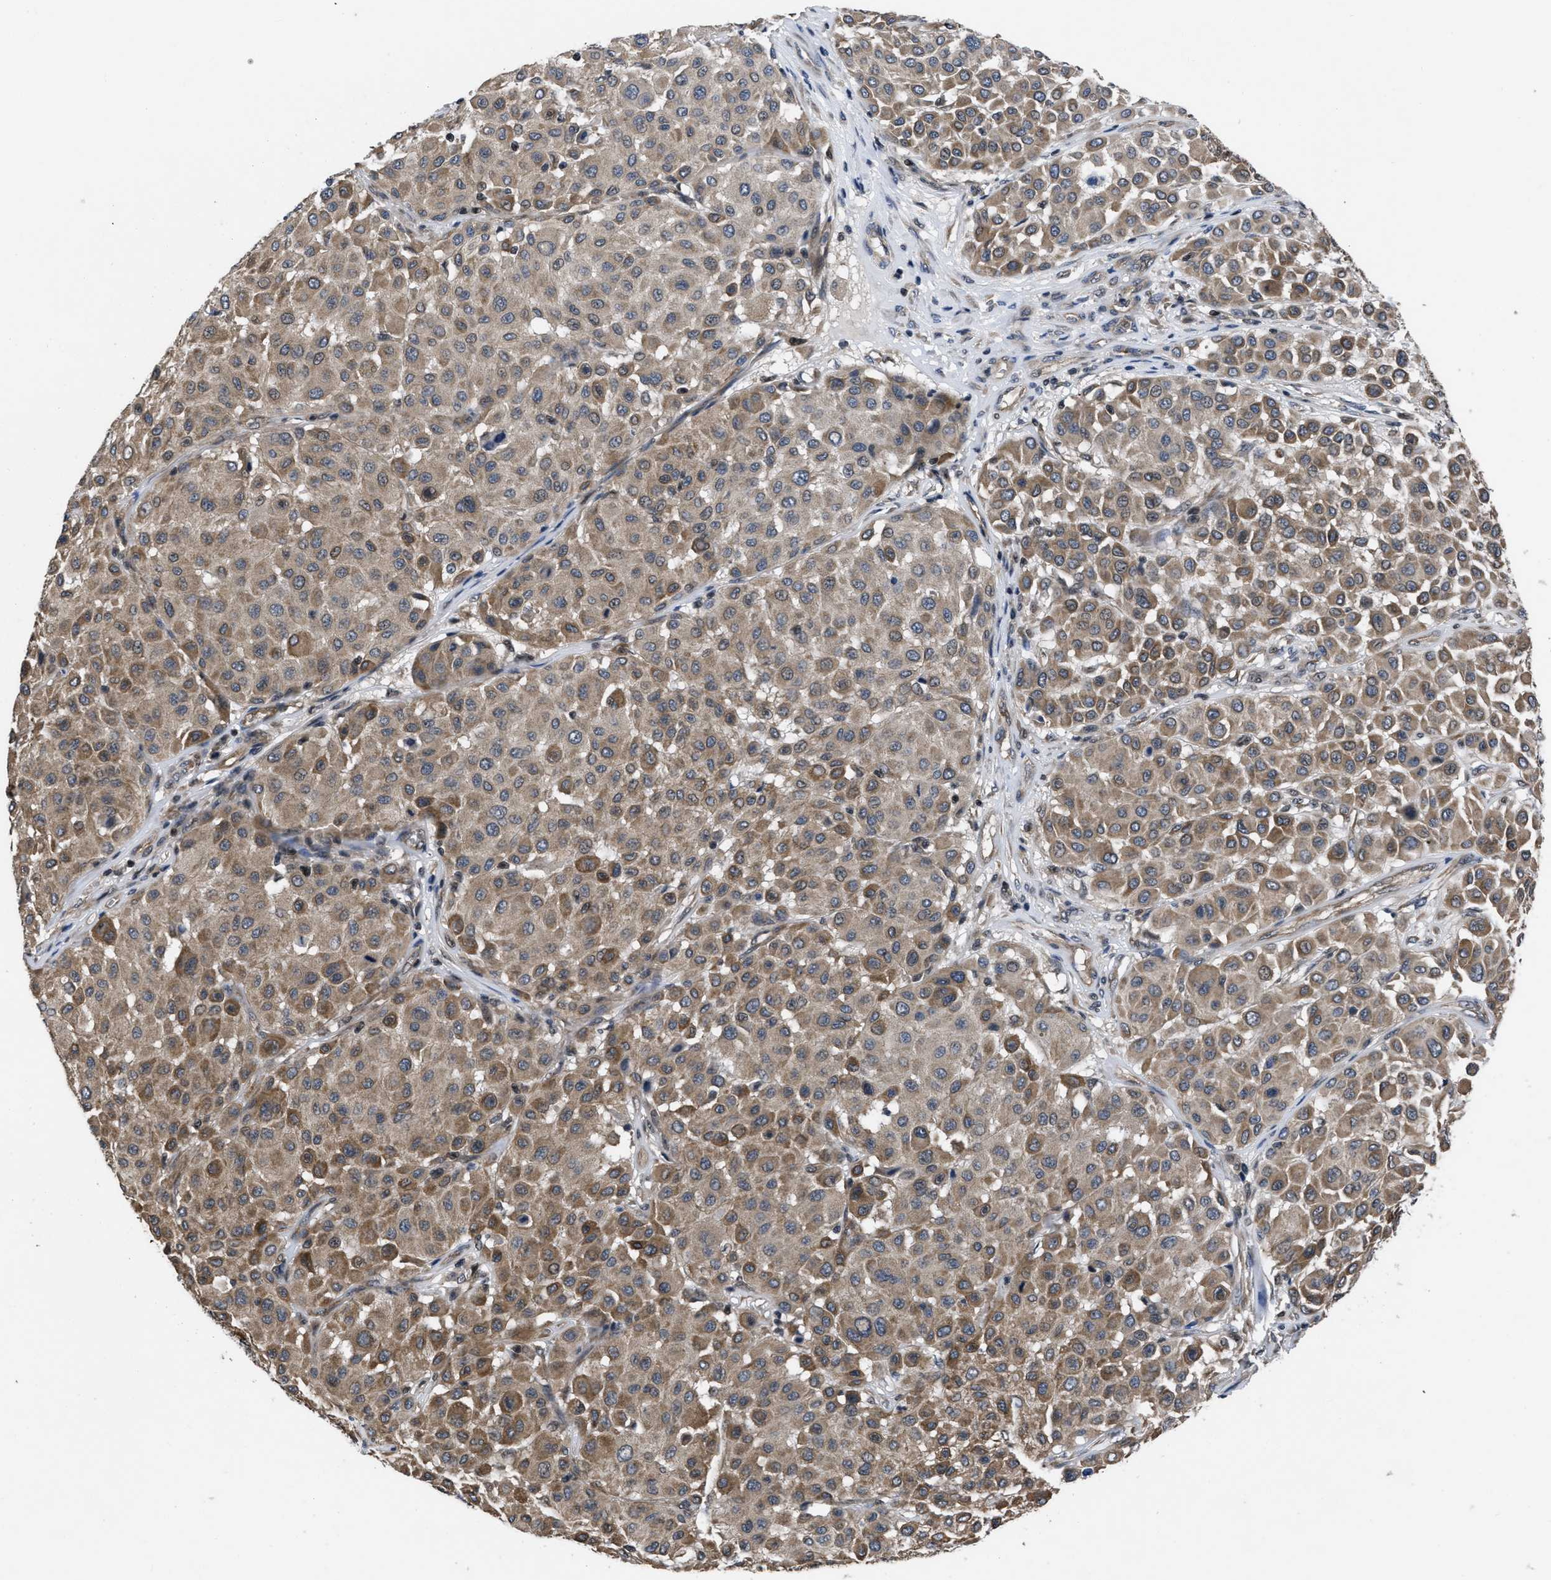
{"staining": {"intensity": "moderate", "quantity": ">75%", "location": "cytoplasmic/membranous"}, "tissue": "melanoma", "cell_type": "Tumor cells", "image_type": "cancer", "snomed": [{"axis": "morphology", "description": "Malignant melanoma, Metastatic site"}, {"axis": "topography", "description": "Soft tissue"}], "caption": "High-power microscopy captured an IHC photomicrograph of malignant melanoma (metastatic site), revealing moderate cytoplasmic/membranous staining in about >75% of tumor cells. (Brightfield microscopy of DAB IHC at high magnification).", "gene": "DNAJC14", "patient": {"sex": "male", "age": 41}}